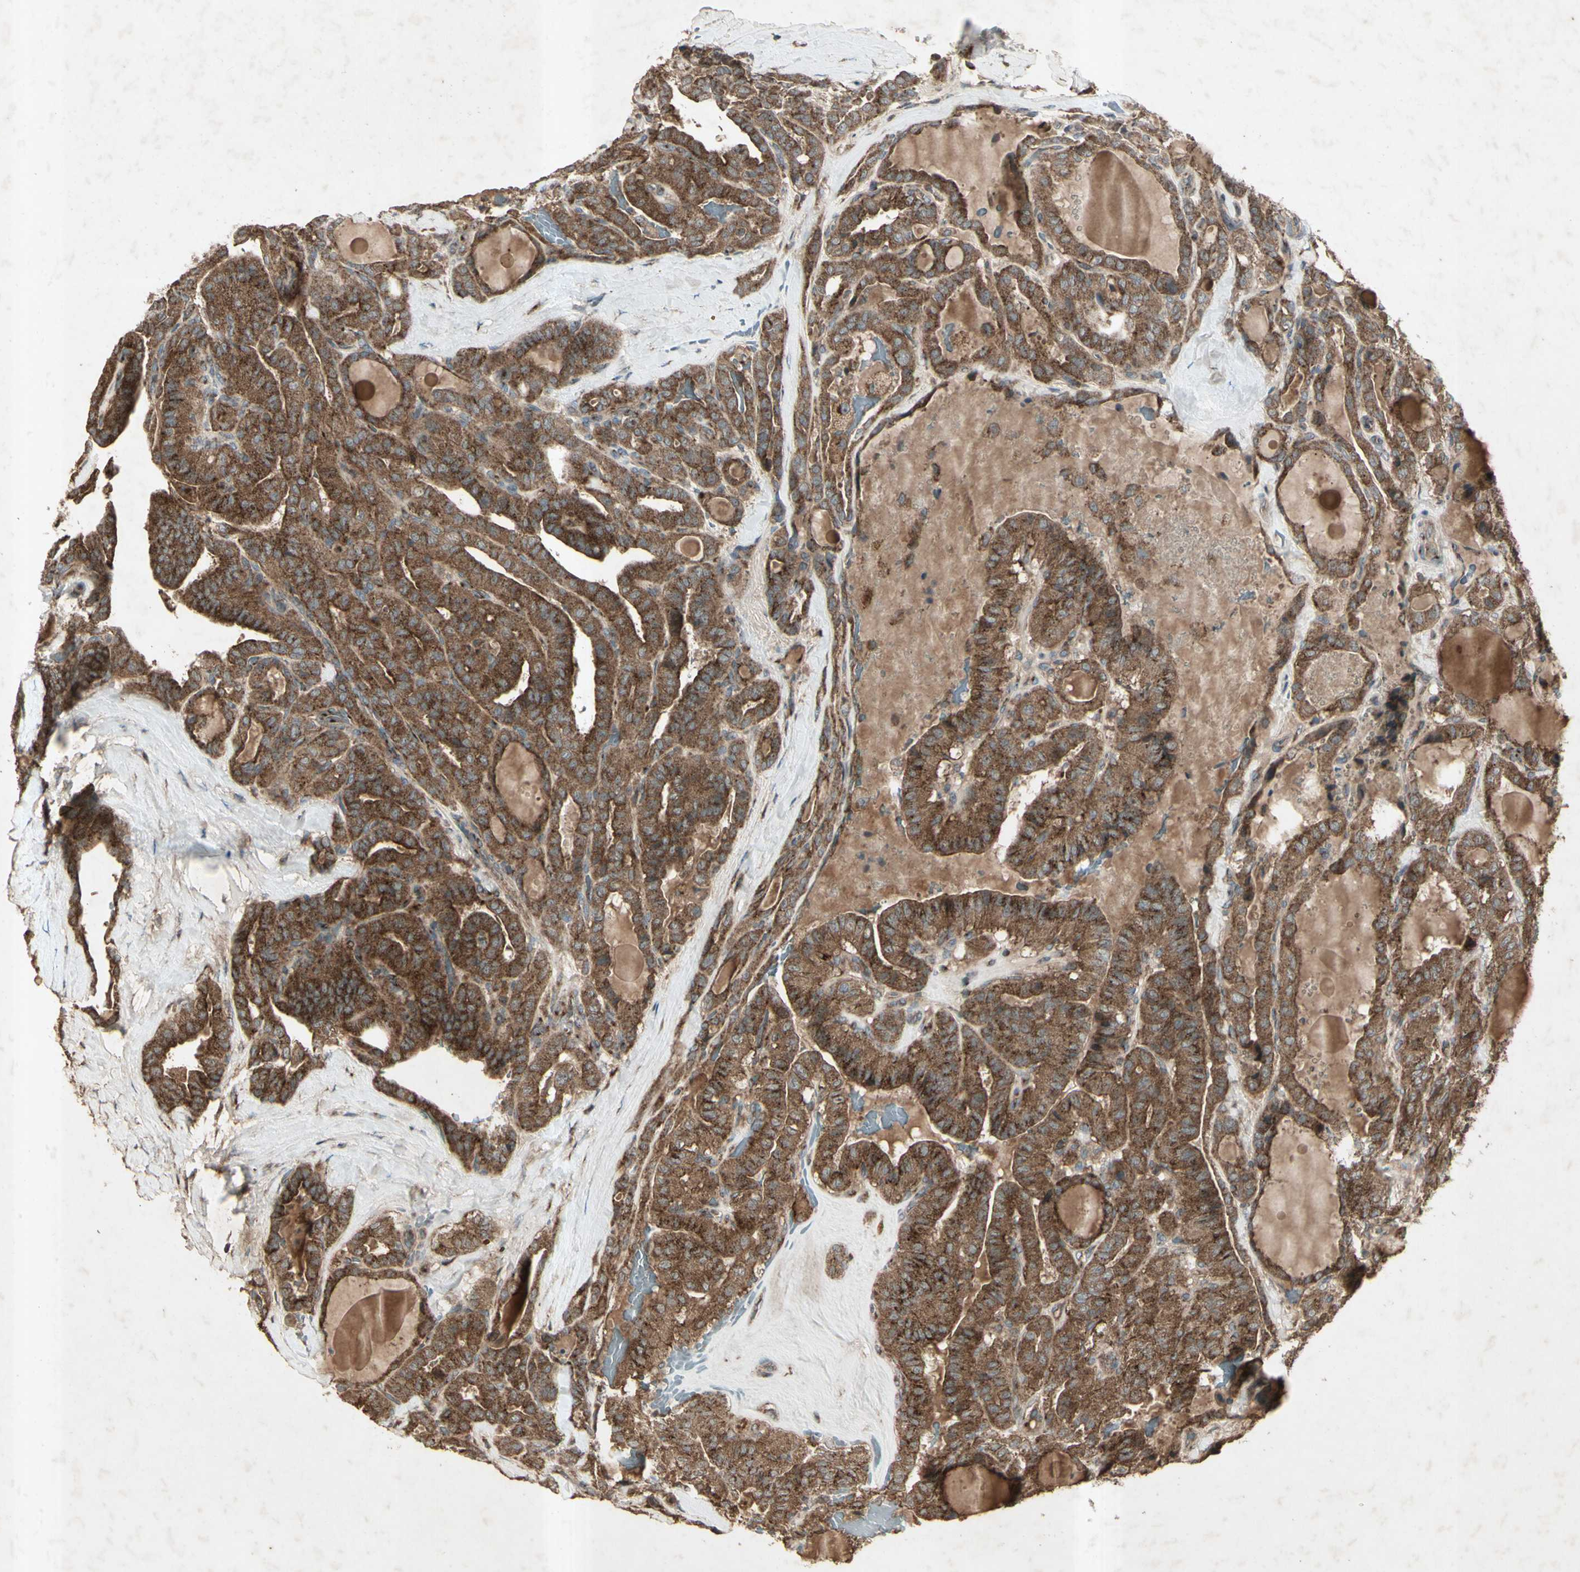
{"staining": {"intensity": "strong", "quantity": ">75%", "location": "cytoplasmic/membranous"}, "tissue": "thyroid cancer", "cell_type": "Tumor cells", "image_type": "cancer", "snomed": [{"axis": "morphology", "description": "Papillary adenocarcinoma, NOS"}, {"axis": "topography", "description": "Thyroid gland"}], "caption": "Thyroid cancer tissue exhibits strong cytoplasmic/membranous expression in about >75% of tumor cells", "gene": "AP1G1", "patient": {"sex": "male", "age": 77}}